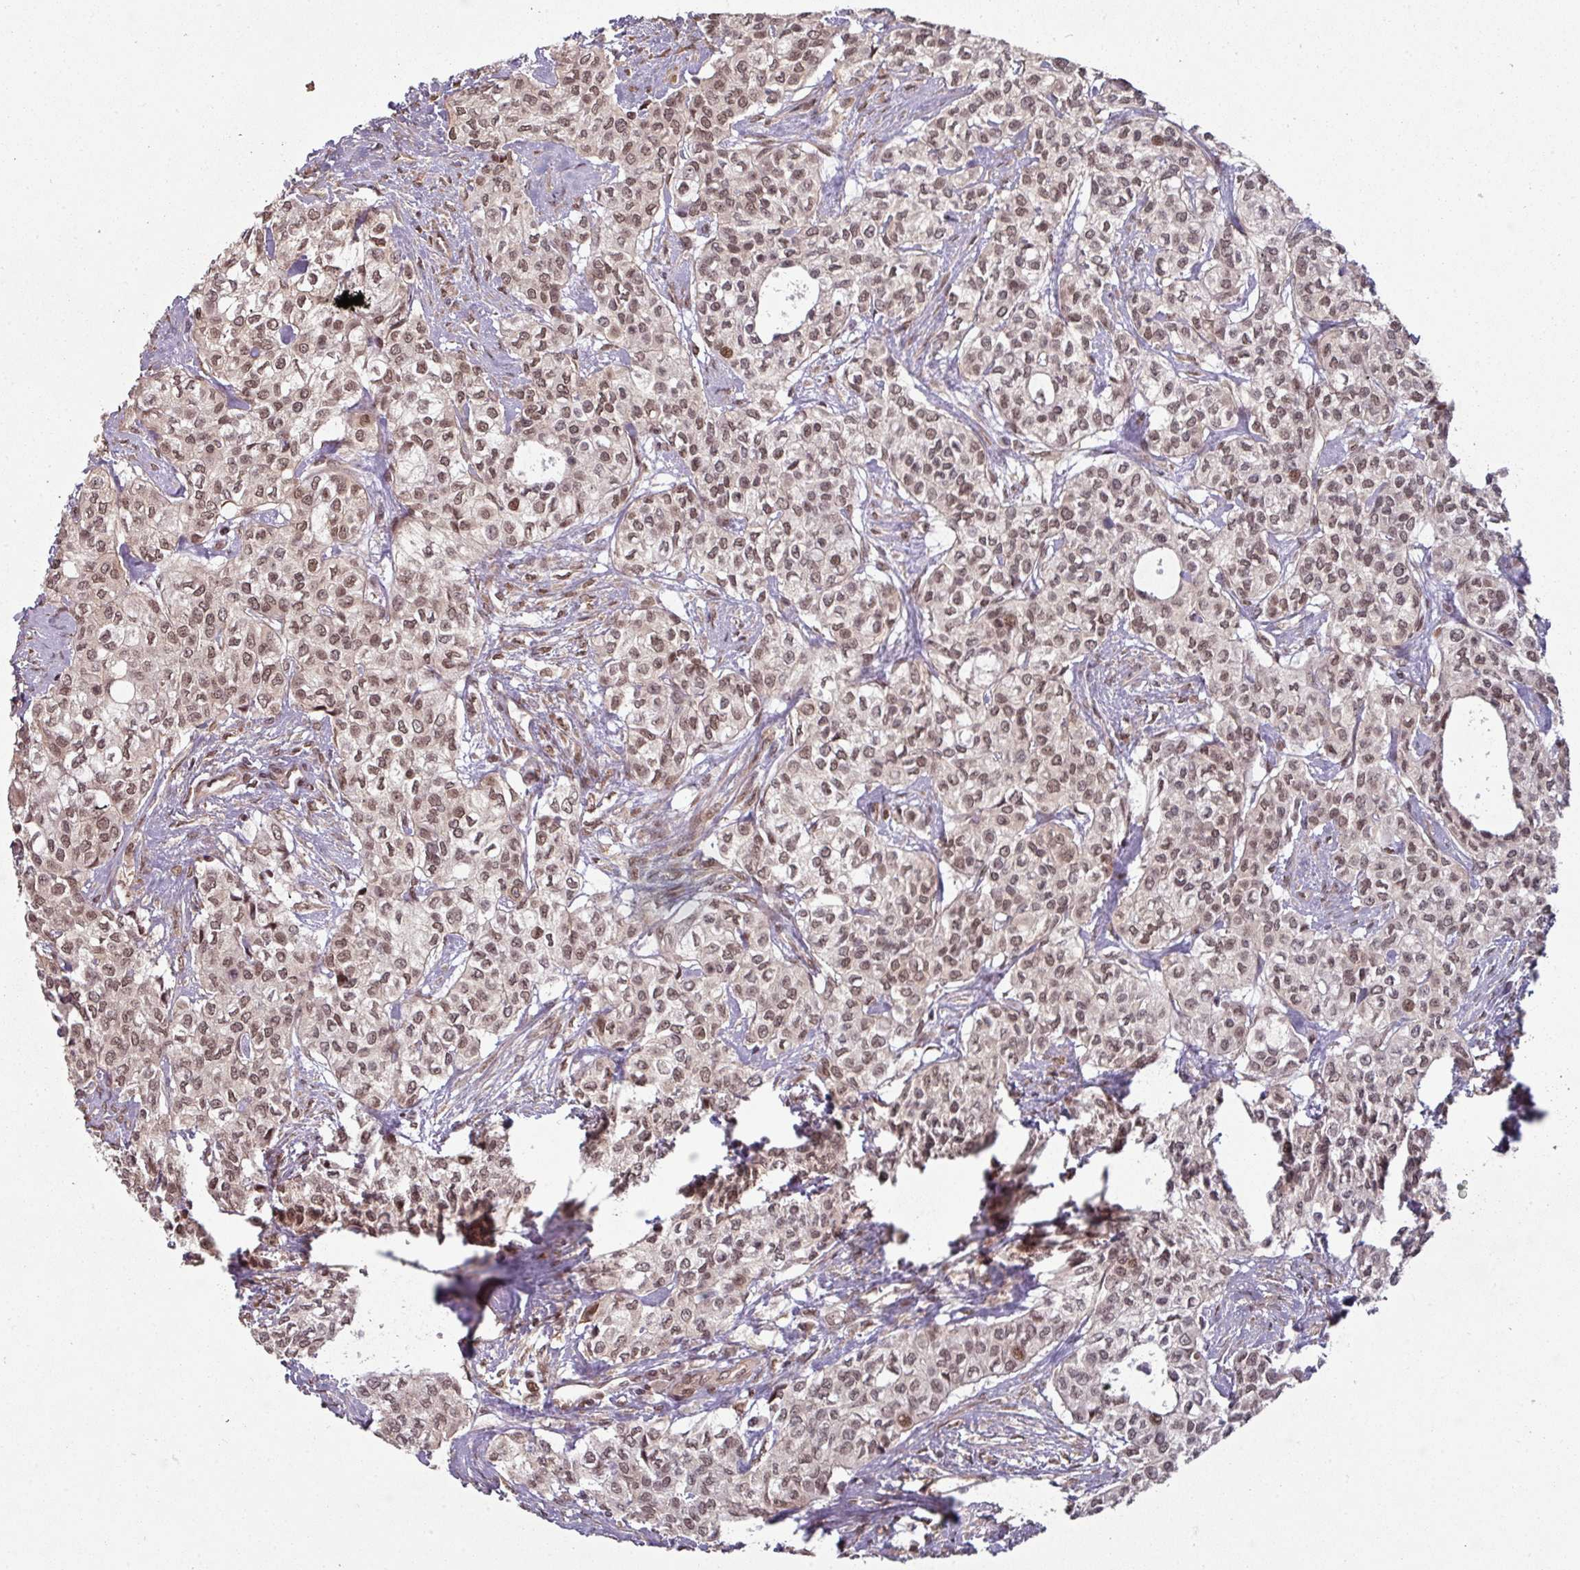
{"staining": {"intensity": "moderate", "quantity": ">75%", "location": "nuclear"}, "tissue": "head and neck cancer", "cell_type": "Tumor cells", "image_type": "cancer", "snomed": [{"axis": "morphology", "description": "Adenocarcinoma, NOS"}, {"axis": "topography", "description": "Head-Neck"}], "caption": "Head and neck adenocarcinoma tissue reveals moderate nuclear staining in about >75% of tumor cells", "gene": "SIK3", "patient": {"sex": "male", "age": 81}}